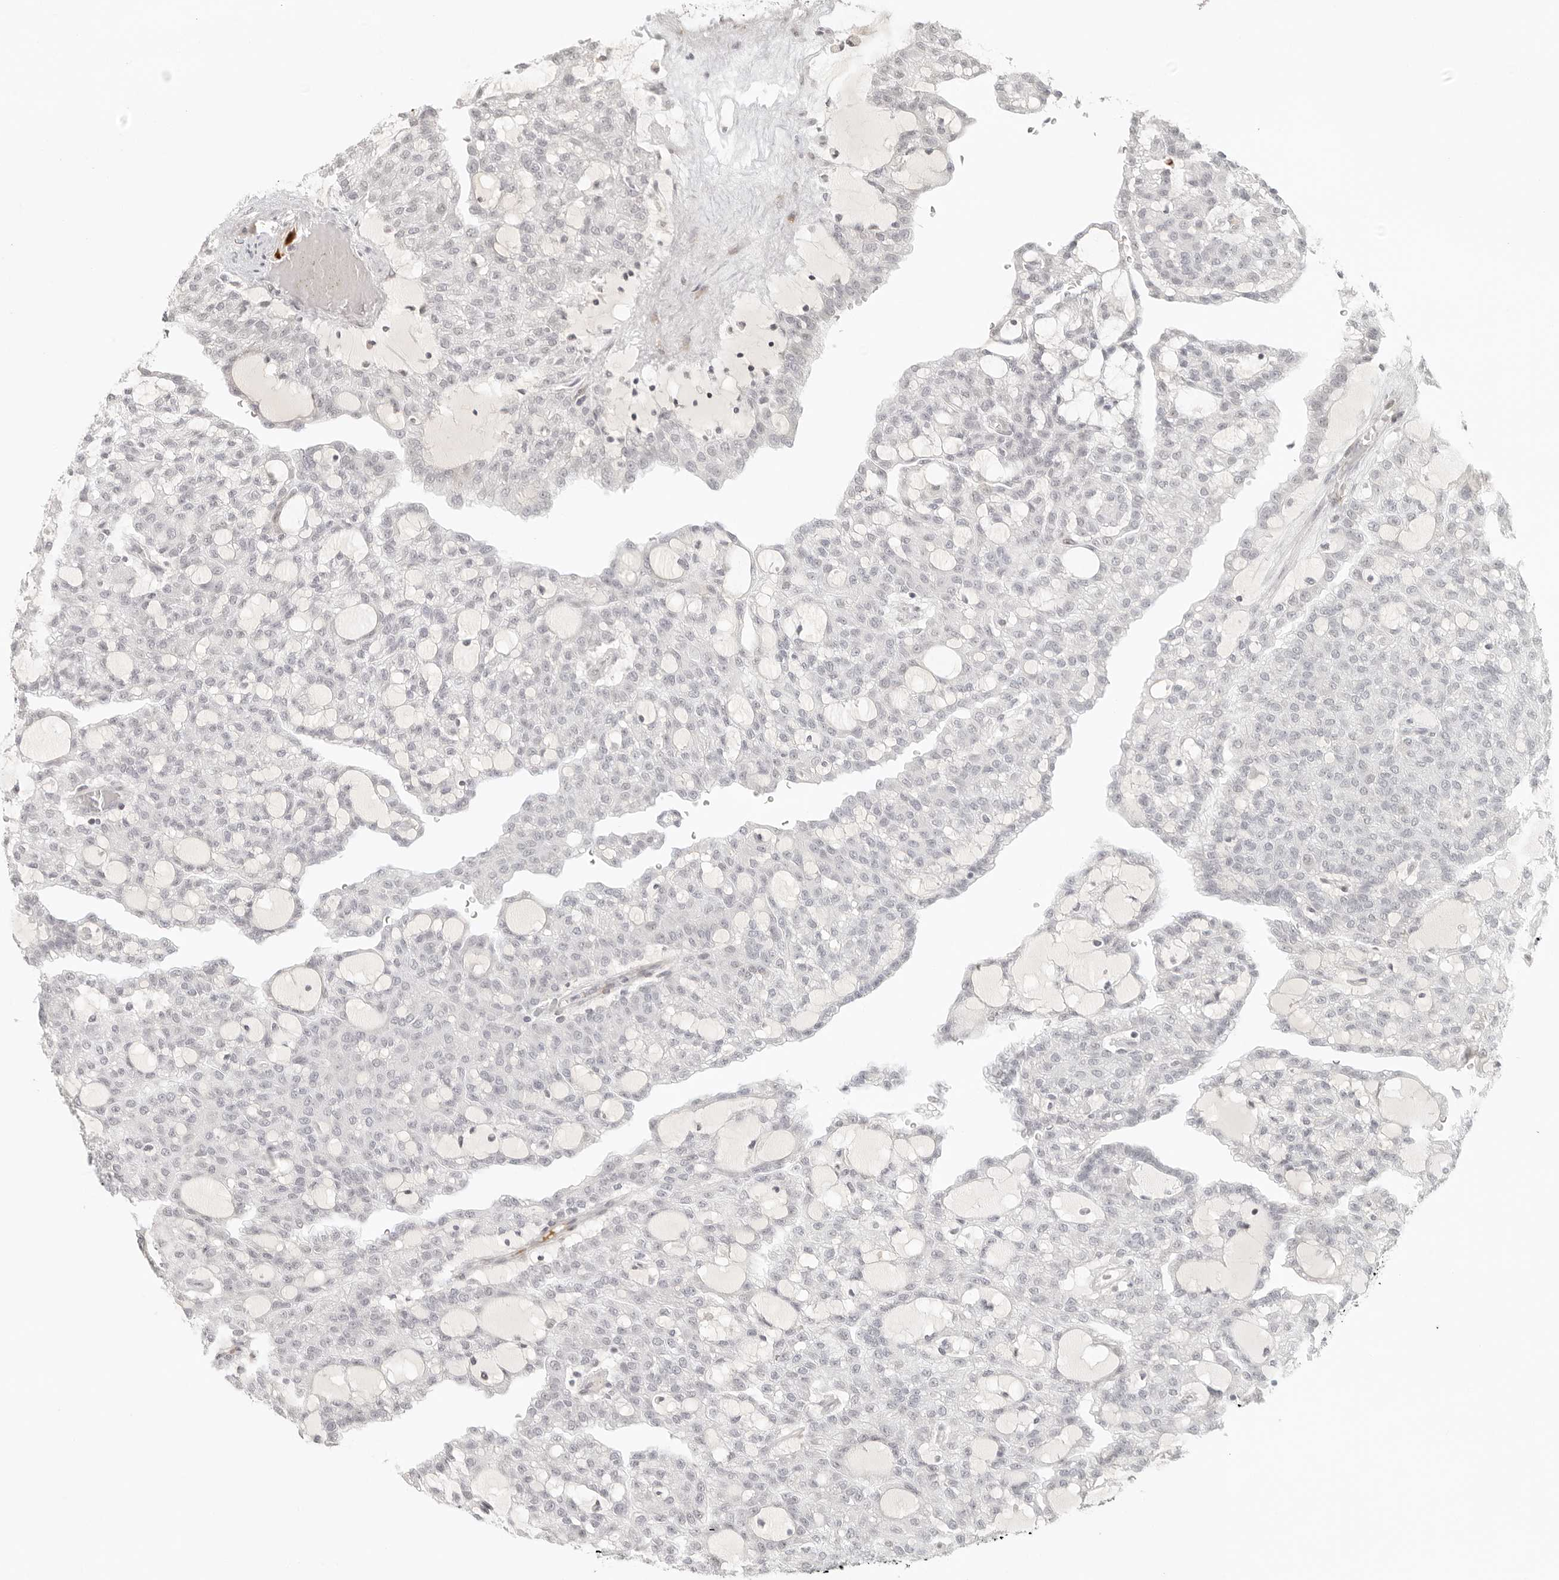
{"staining": {"intensity": "negative", "quantity": "none", "location": "none"}, "tissue": "renal cancer", "cell_type": "Tumor cells", "image_type": "cancer", "snomed": [{"axis": "morphology", "description": "Adenocarcinoma, NOS"}, {"axis": "topography", "description": "Kidney"}], "caption": "The micrograph demonstrates no staining of tumor cells in adenocarcinoma (renal).", "gene": "ZNF678", "patient": {"sex": "male", "age": 63}}